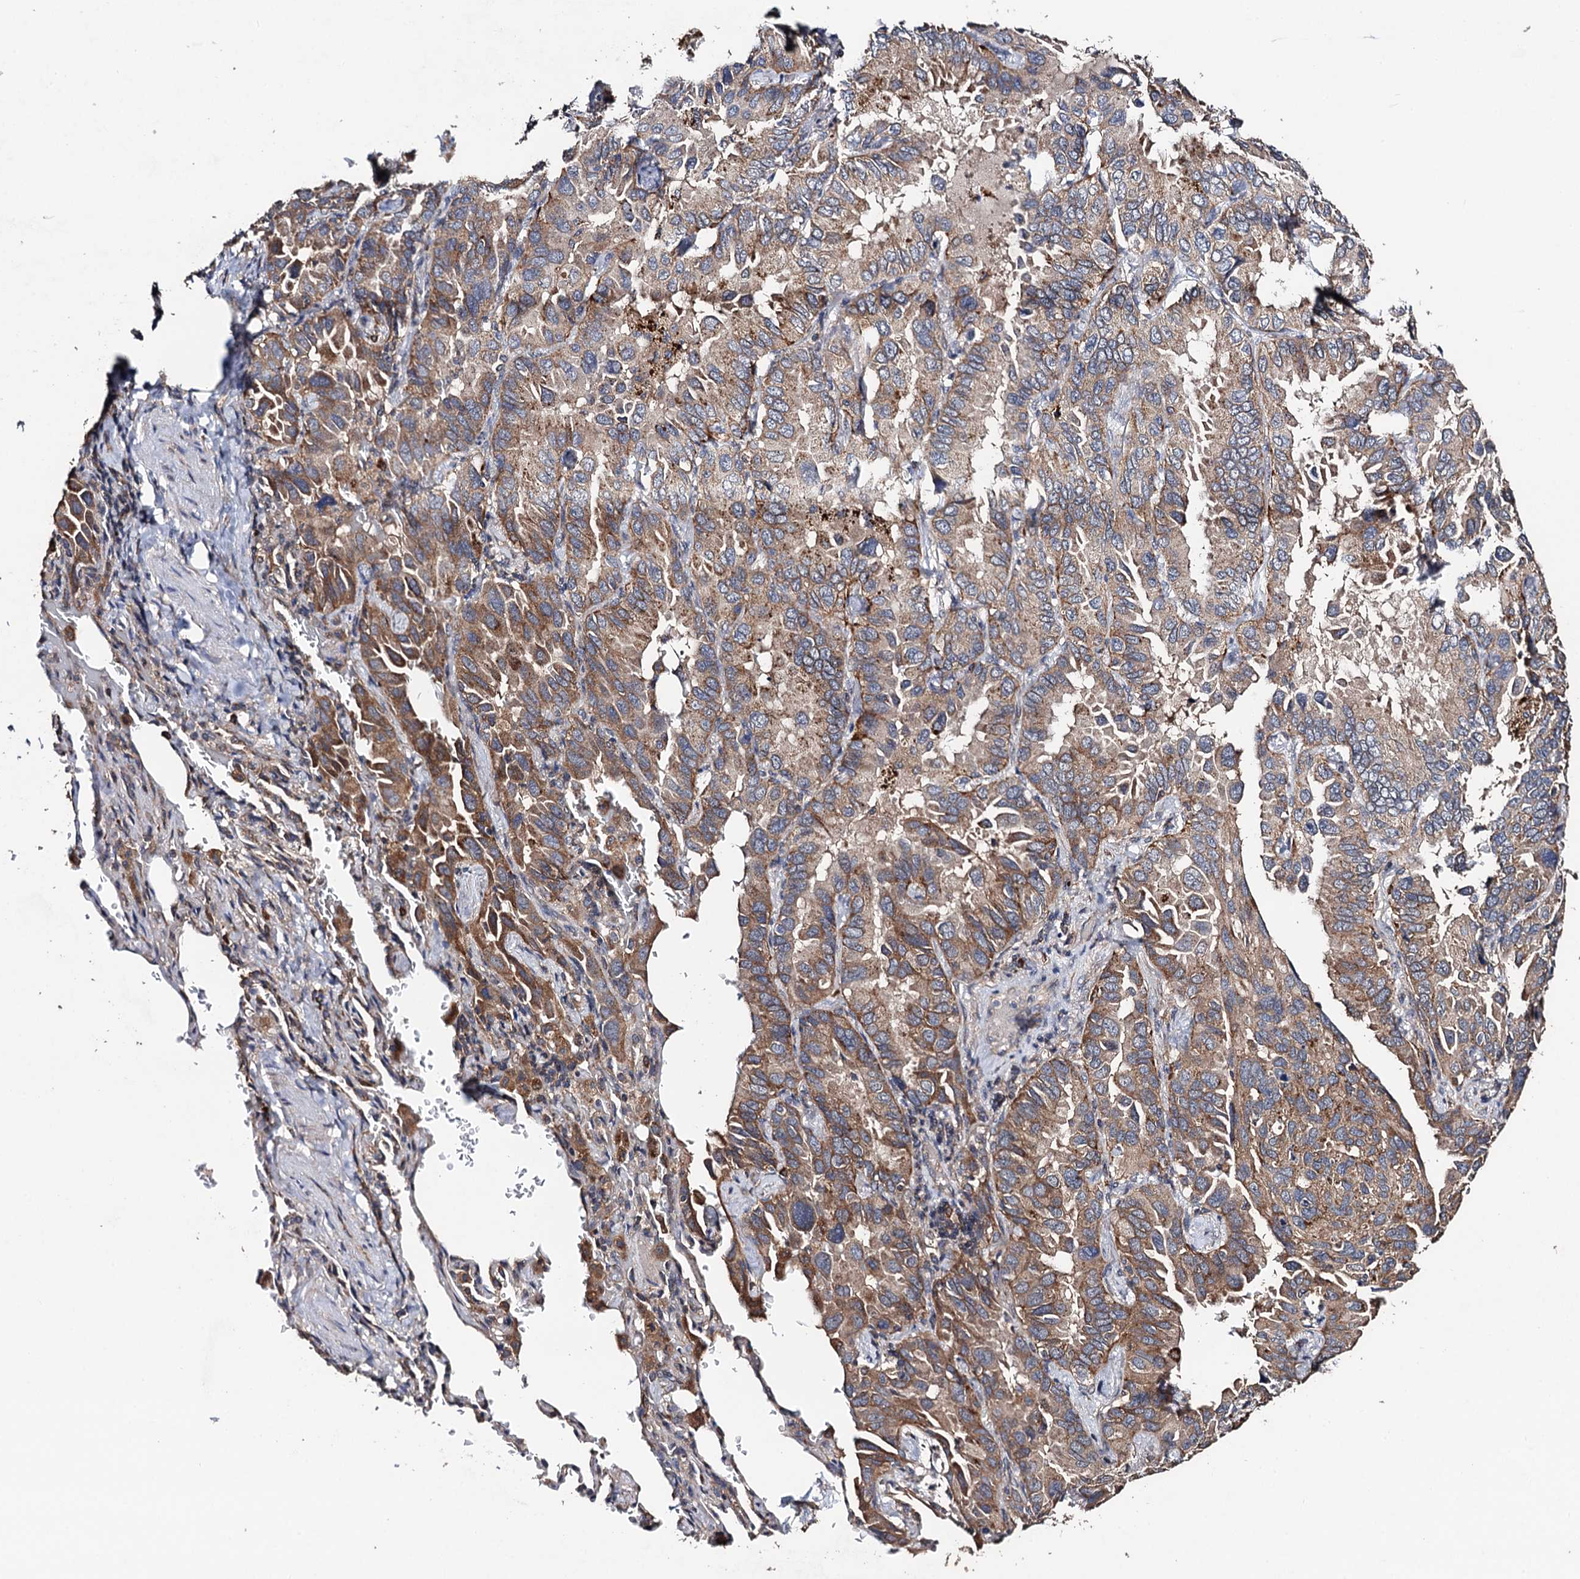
{"staining": {"intensity": "moderate", "quantity": "25%-75%", "location": "cytoplasmic/membranous"}, "tissue": "lung cancer", "cell_type": "Tumor cells", "image_type": "cancer", "snomed": [{"axis": "morphology", "description": "Adenocarcinoma, NOS"}, {"axis": "topography", "description": "Lung"}], "caption": "Immunohistochemistry (IHC) of lung cancer (adenocarcinoma) reveals medium levels of moderate cytoplasmic/membranous expression in approximately 25%-75% of tumor cells.", "gene": "PPTC7", "patient": {"sex": "male", "age": 64}}